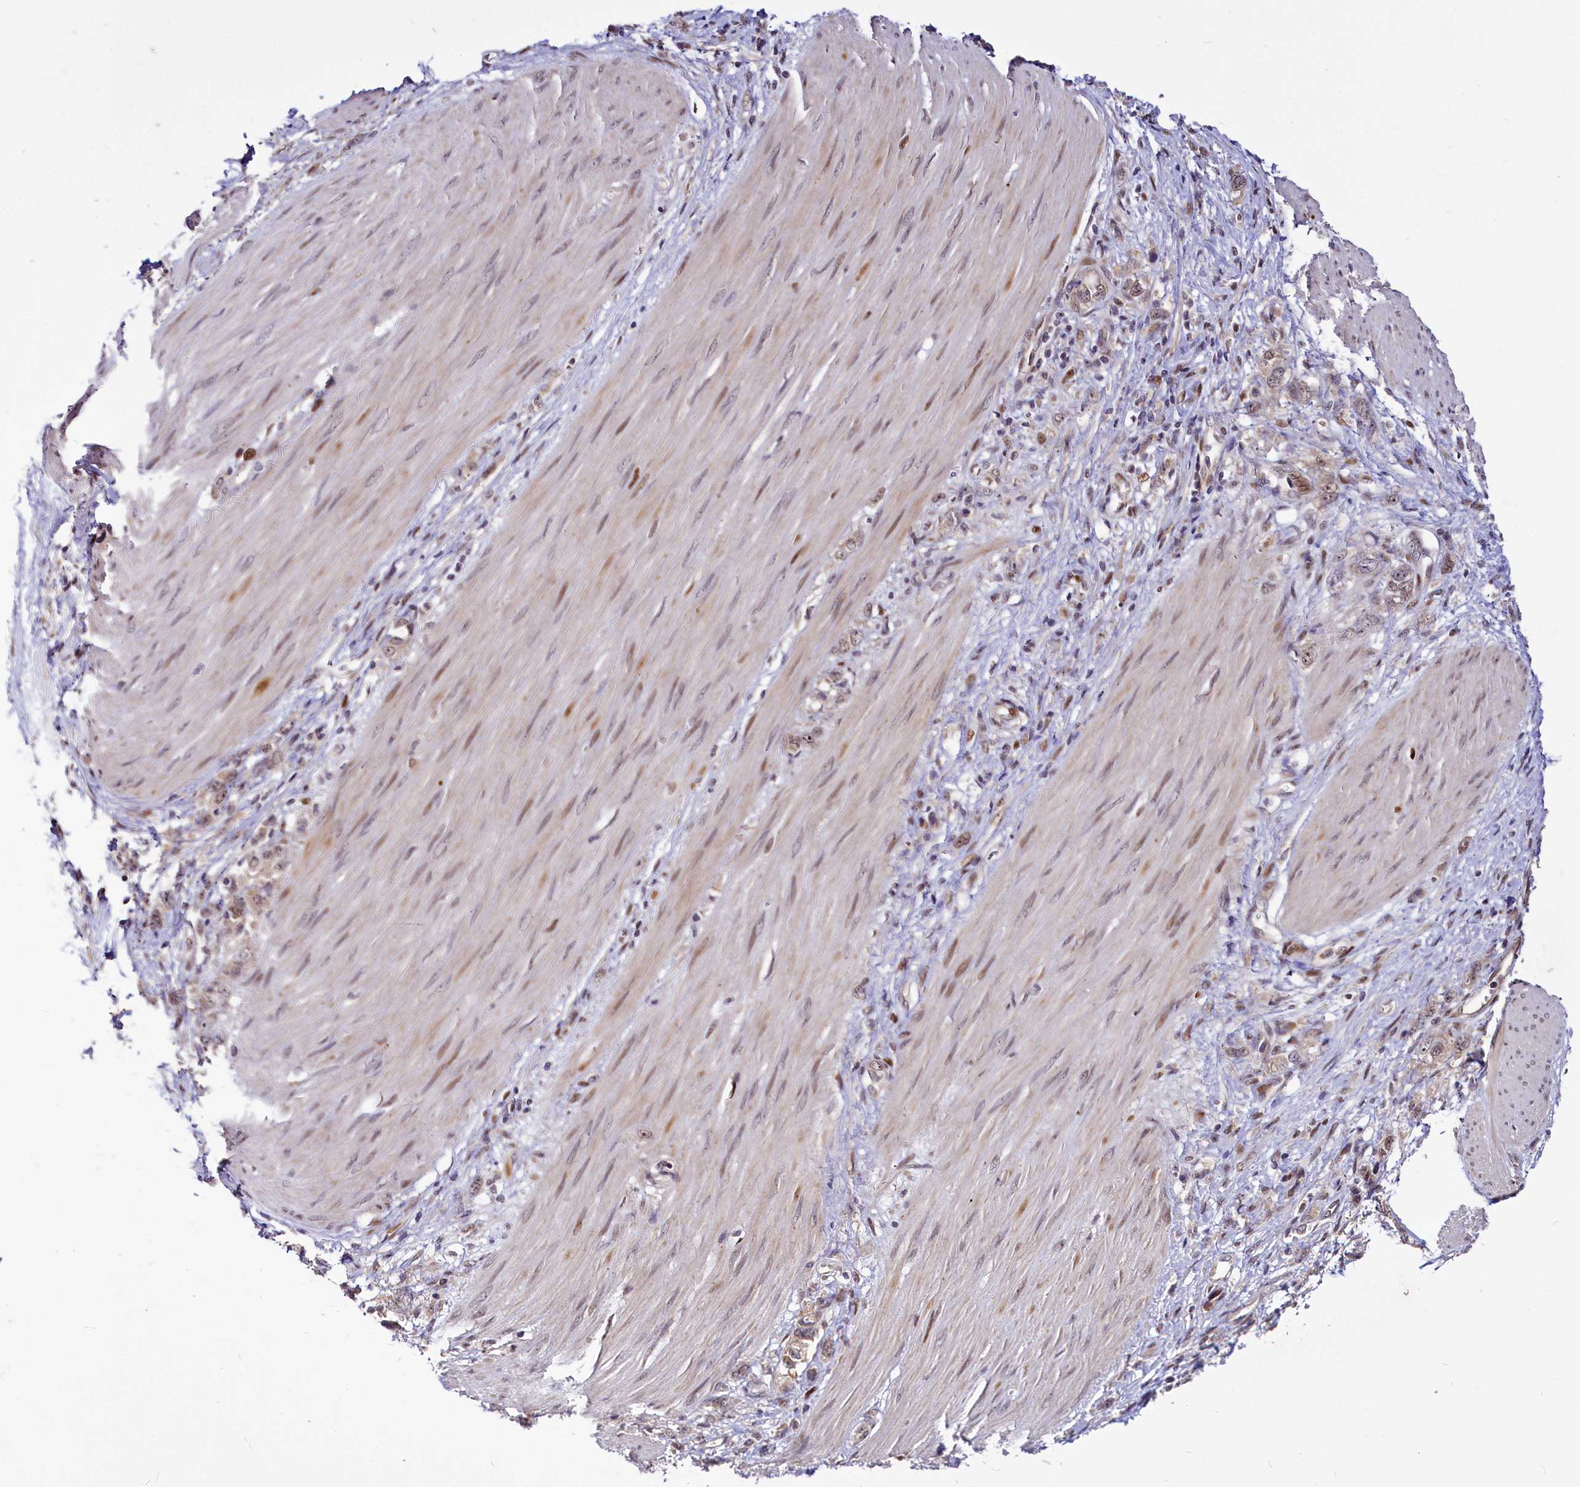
{"staining": {"intensity": "weak", "quantity": ">75%", "location": "cytoplasmic/membranous,nuclear"}, "tissue": "stomach cancer", "cell_type": "Tumor cells", "image_type": "cancer", "snomed": [{"axis": "morphology", "description": "Adenocarcinoma, NOS"}, {"axis": "topography", "description": "Stomach"}], "caption": "Stomach adenocarcinoma stained with a protein marker exhibits weak staining in tumor cells.", "gene": "MAML2", "patient": {"sex": "female", "age": 76}}